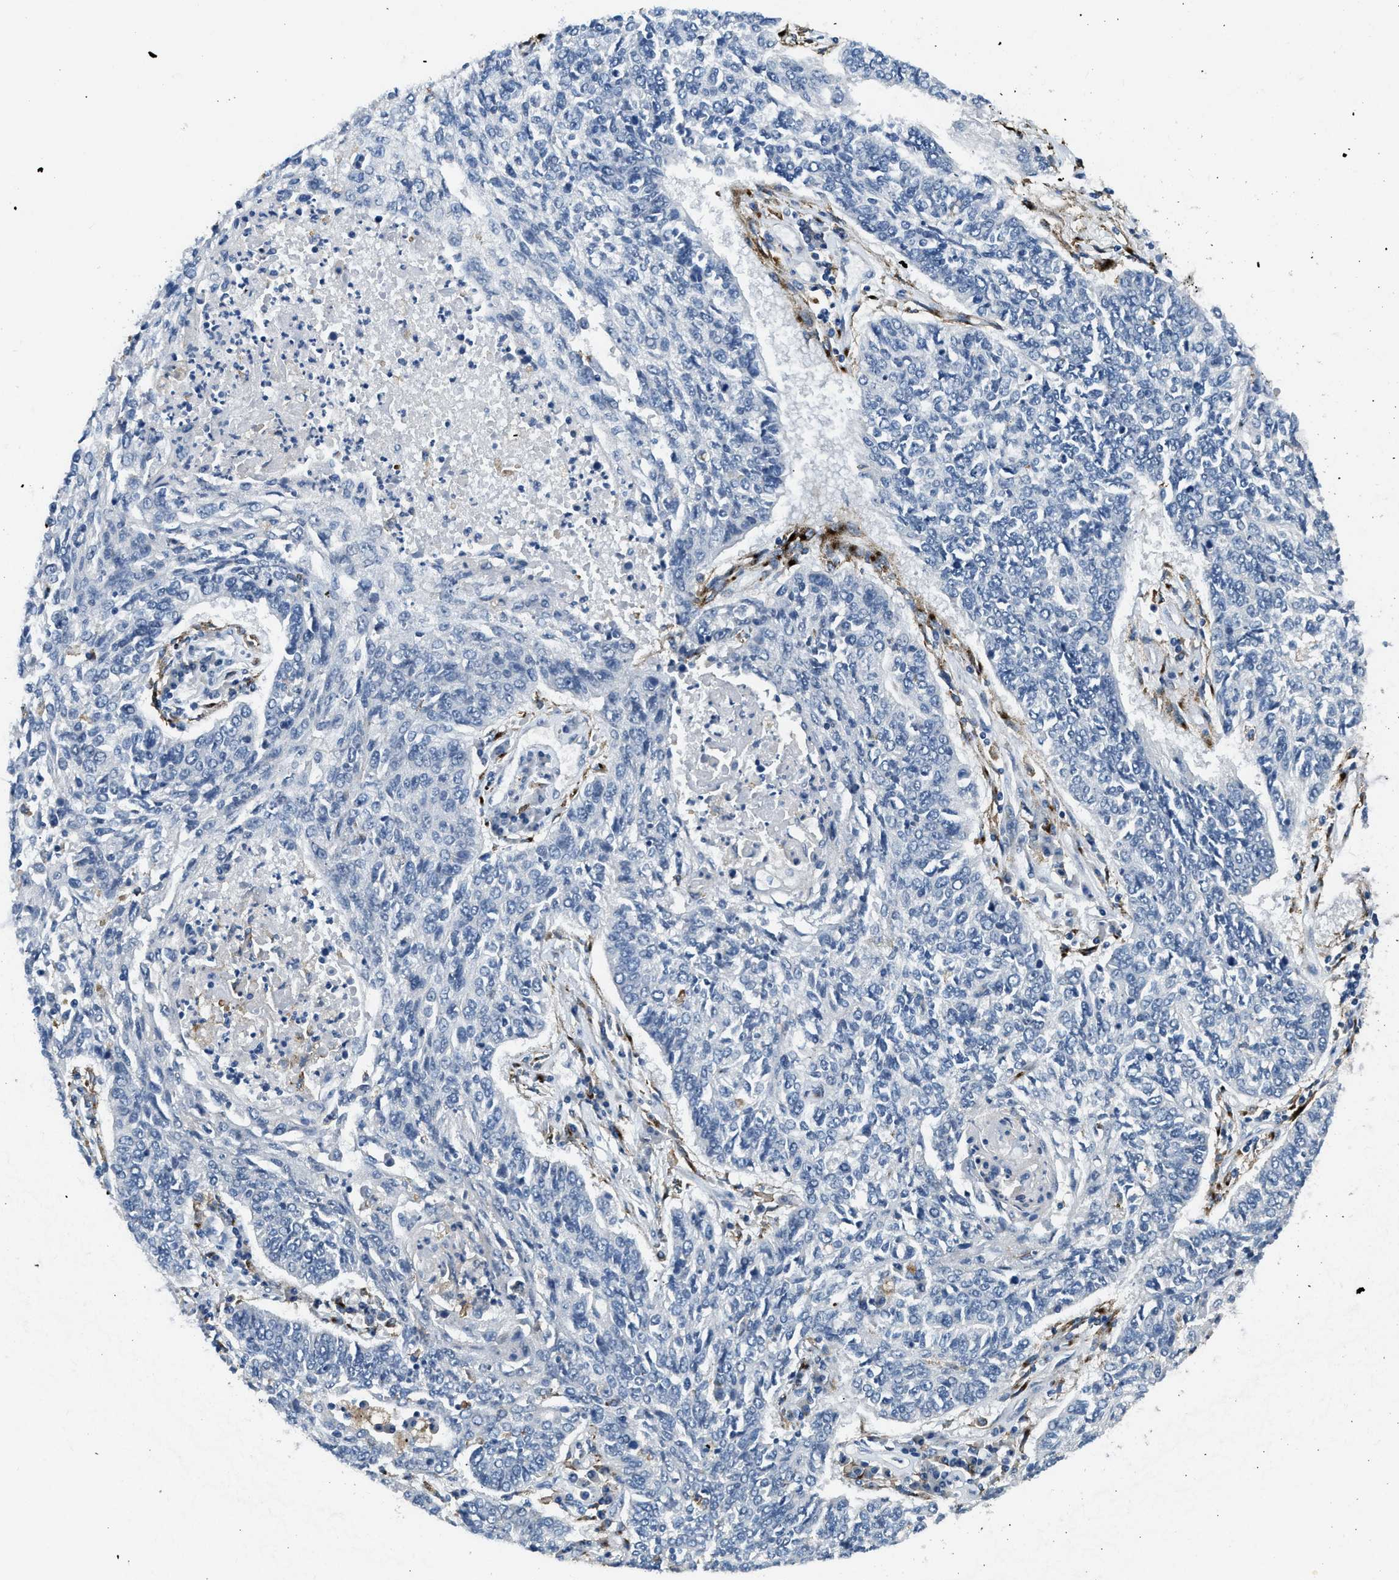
{"staining": {"intensity": "negative", "quantity": "none", "location": "none"}, "tissue": "lung cancer", "cell_type": "Tumor cells", "image_type": "cancer", "snomed": [{"axis": "morphology", "description": "Normal tissue, NOS"}, {"axis": "morphology", "description": "Squamous cell carcinoma, NOS"}, {"axis": "topography", "description": "Cartilage tissue"}, {"axis": "topography", "description": "Bronchus"}, {"axis": "topography", "description": "Lung"}], "caption": "Image shows no significant protein staining in tumor cells of squamous cell carcinoma (lung).", "gene": "LRP1", "patient": {"sex": "female", "age": 49}}